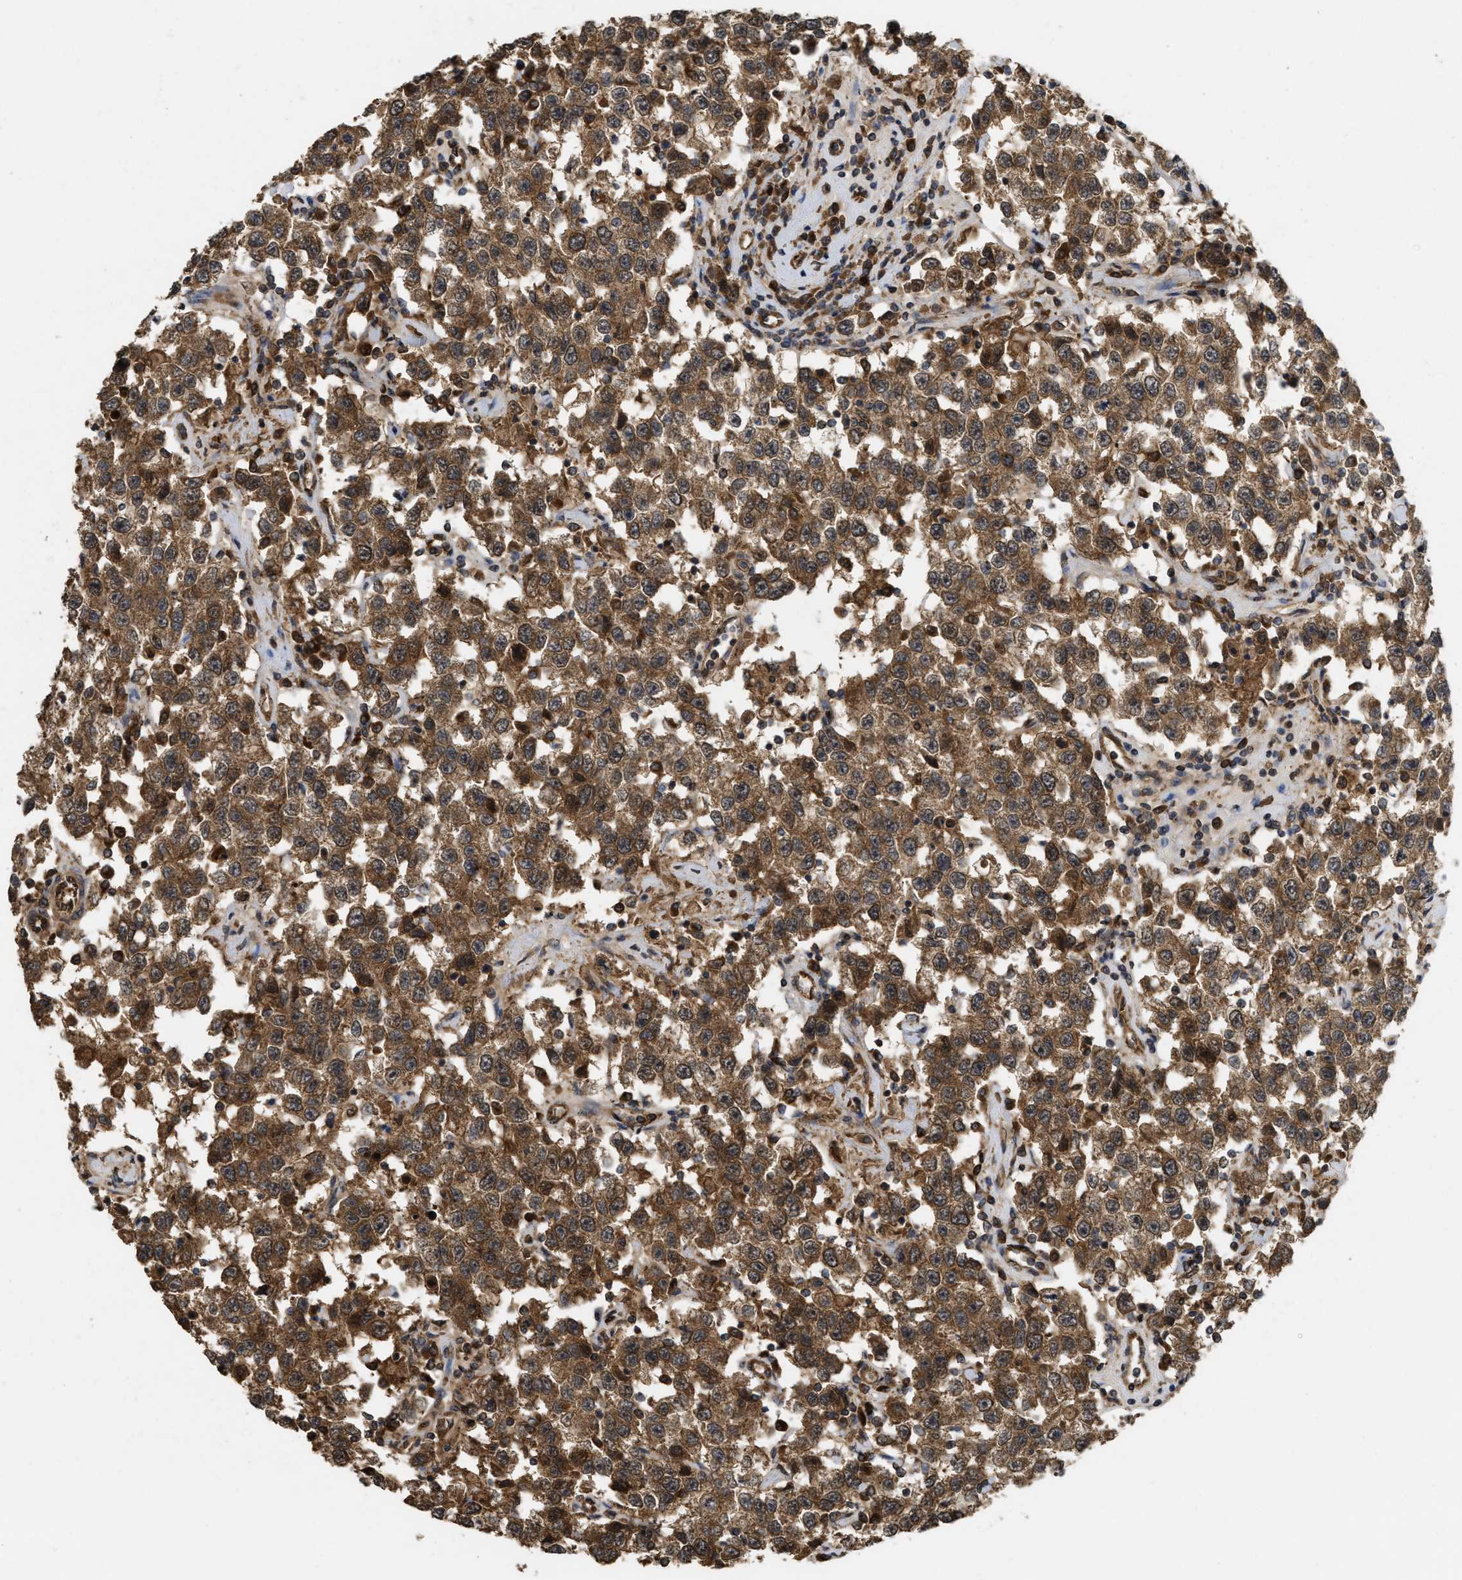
{"staining": {"intensity": "strong", "quantity": ">75%", "location": "cytoplasmic/membranous"}, "tissue": "testis cancer", "cell_type": "Tumor cells", "image_type": "cancer", "snomed": [{"axis": "morphology", "description": "Seminoma, NOS"}, {"axis": "topography", "description": "Testis"}], "caption": "Seminoma (testis) stained for a protein exhibits strong cytoplasmic/membranous positivity in tumor cells.", "gene": "FZD6", "patient": {"sex": "male", "age": 41}}